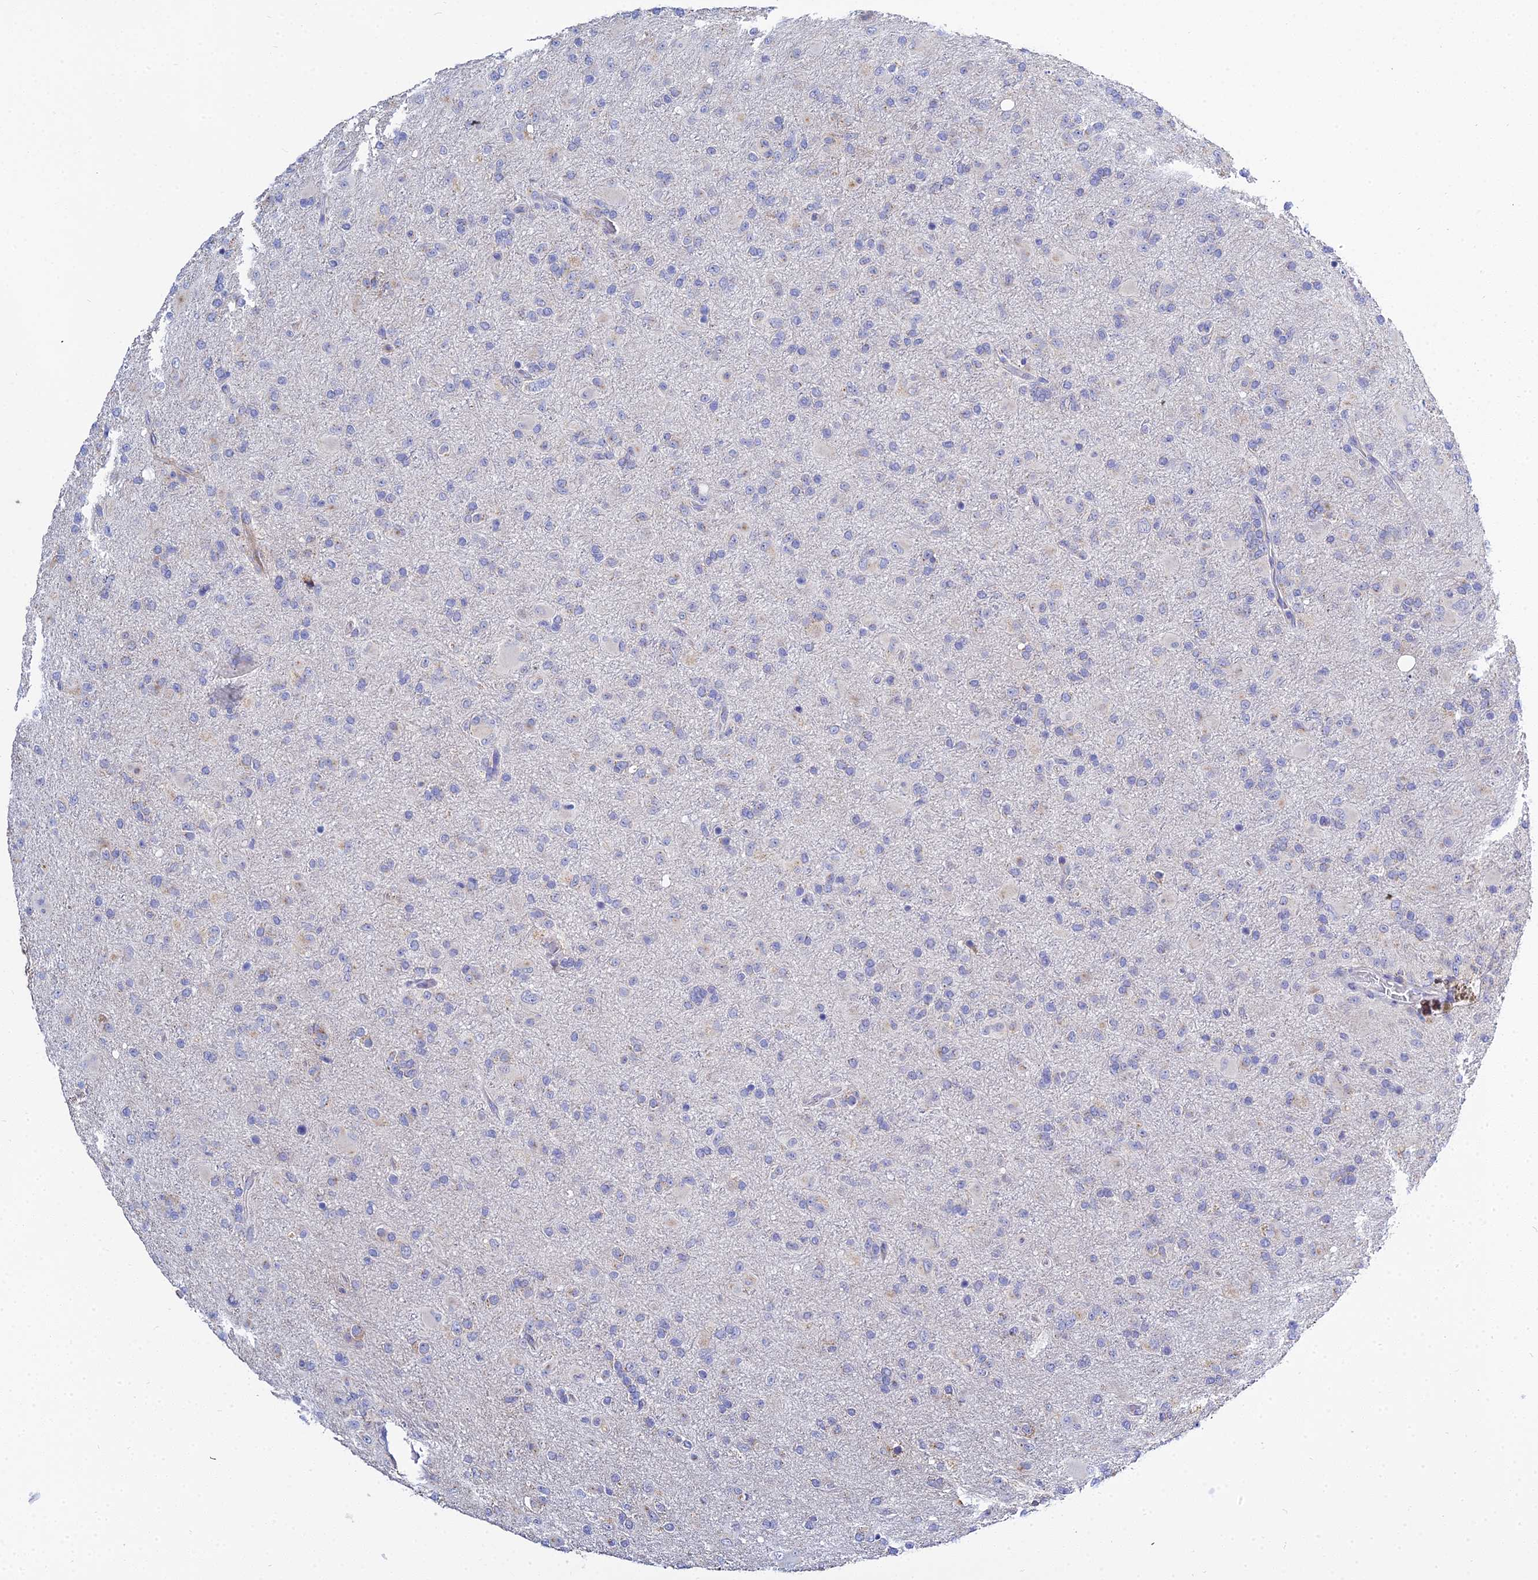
{"staining": {"intensity": "negative", "quantity": "none", "location": "none"}, "tissue": "glioma", "cell_type": "Tumor cells", "image_type": "cancer", "snomed": [{"axis": "morphology", "description": "Glioma, malignant, Low grade"}, {"axis": "topography", "description": "Brain"}], "caption": "Protein analysis of malignant glioma (low-grade) demonstrates no significant expression in tumor cells. Nuclei are stained in blue.", "gene": "ZXDA", "patient": {"sex": "male", "age": 65}}